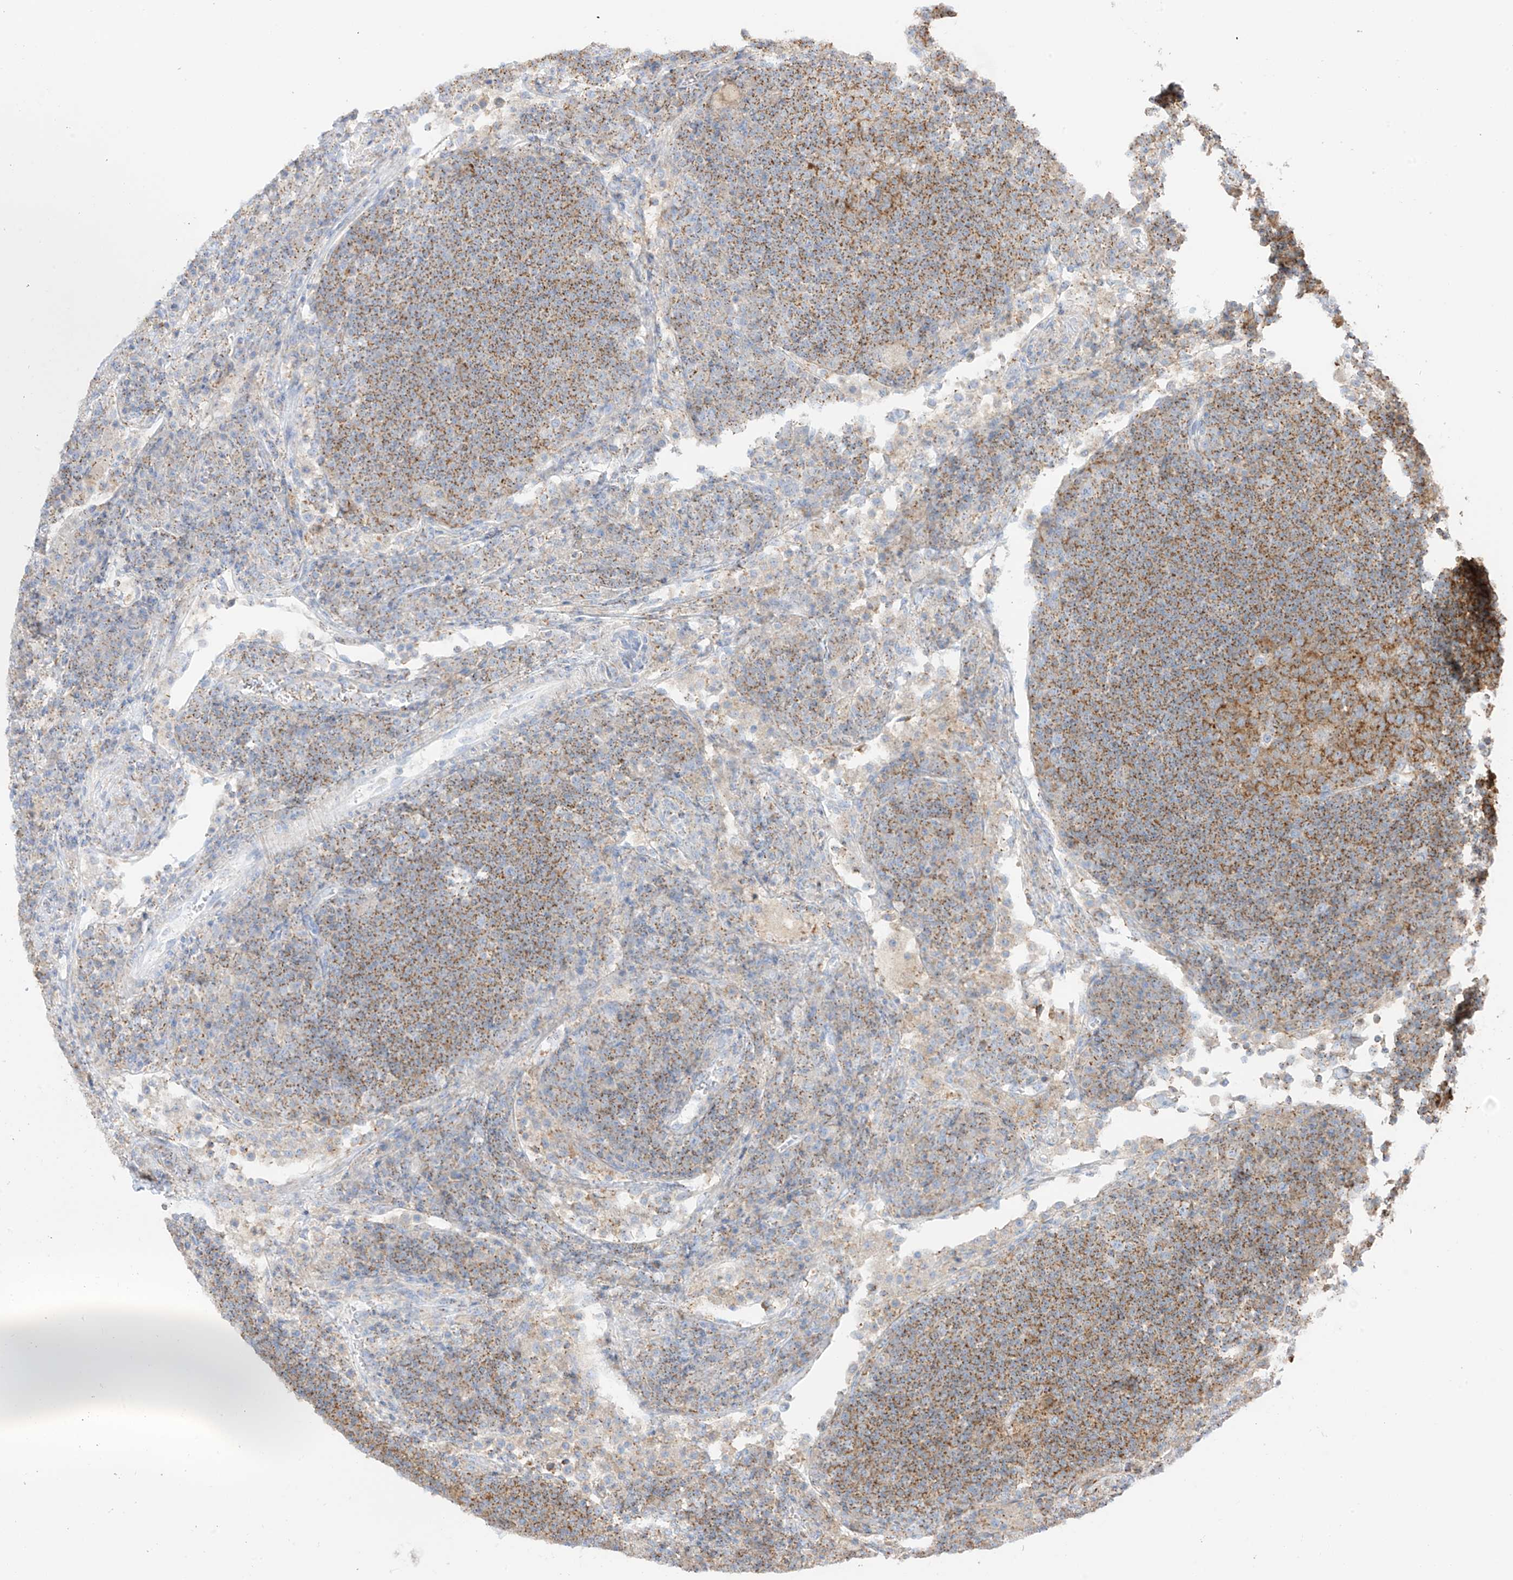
{"staining": {"intensity": "moderate", "quantity": ">75%", "location": "cytoplasmic/membranous"}, "tissue": "lymph node", "cell_type": "Germinal center cells", "image_type": "normal", "snomed": [{"axis": "morphology", "description": "Normal tissue, NOS"}, {"axis": "topography", "description": "Lymph node"}], "caption": "This micrograph shows IHC staining of benign human lymph node, with medium moderate cytoplasmic/membranous staining in approximately >75% of germinal center cells.", "gene": "XKR3", "patient": {"sex": "female", "age": 53}}